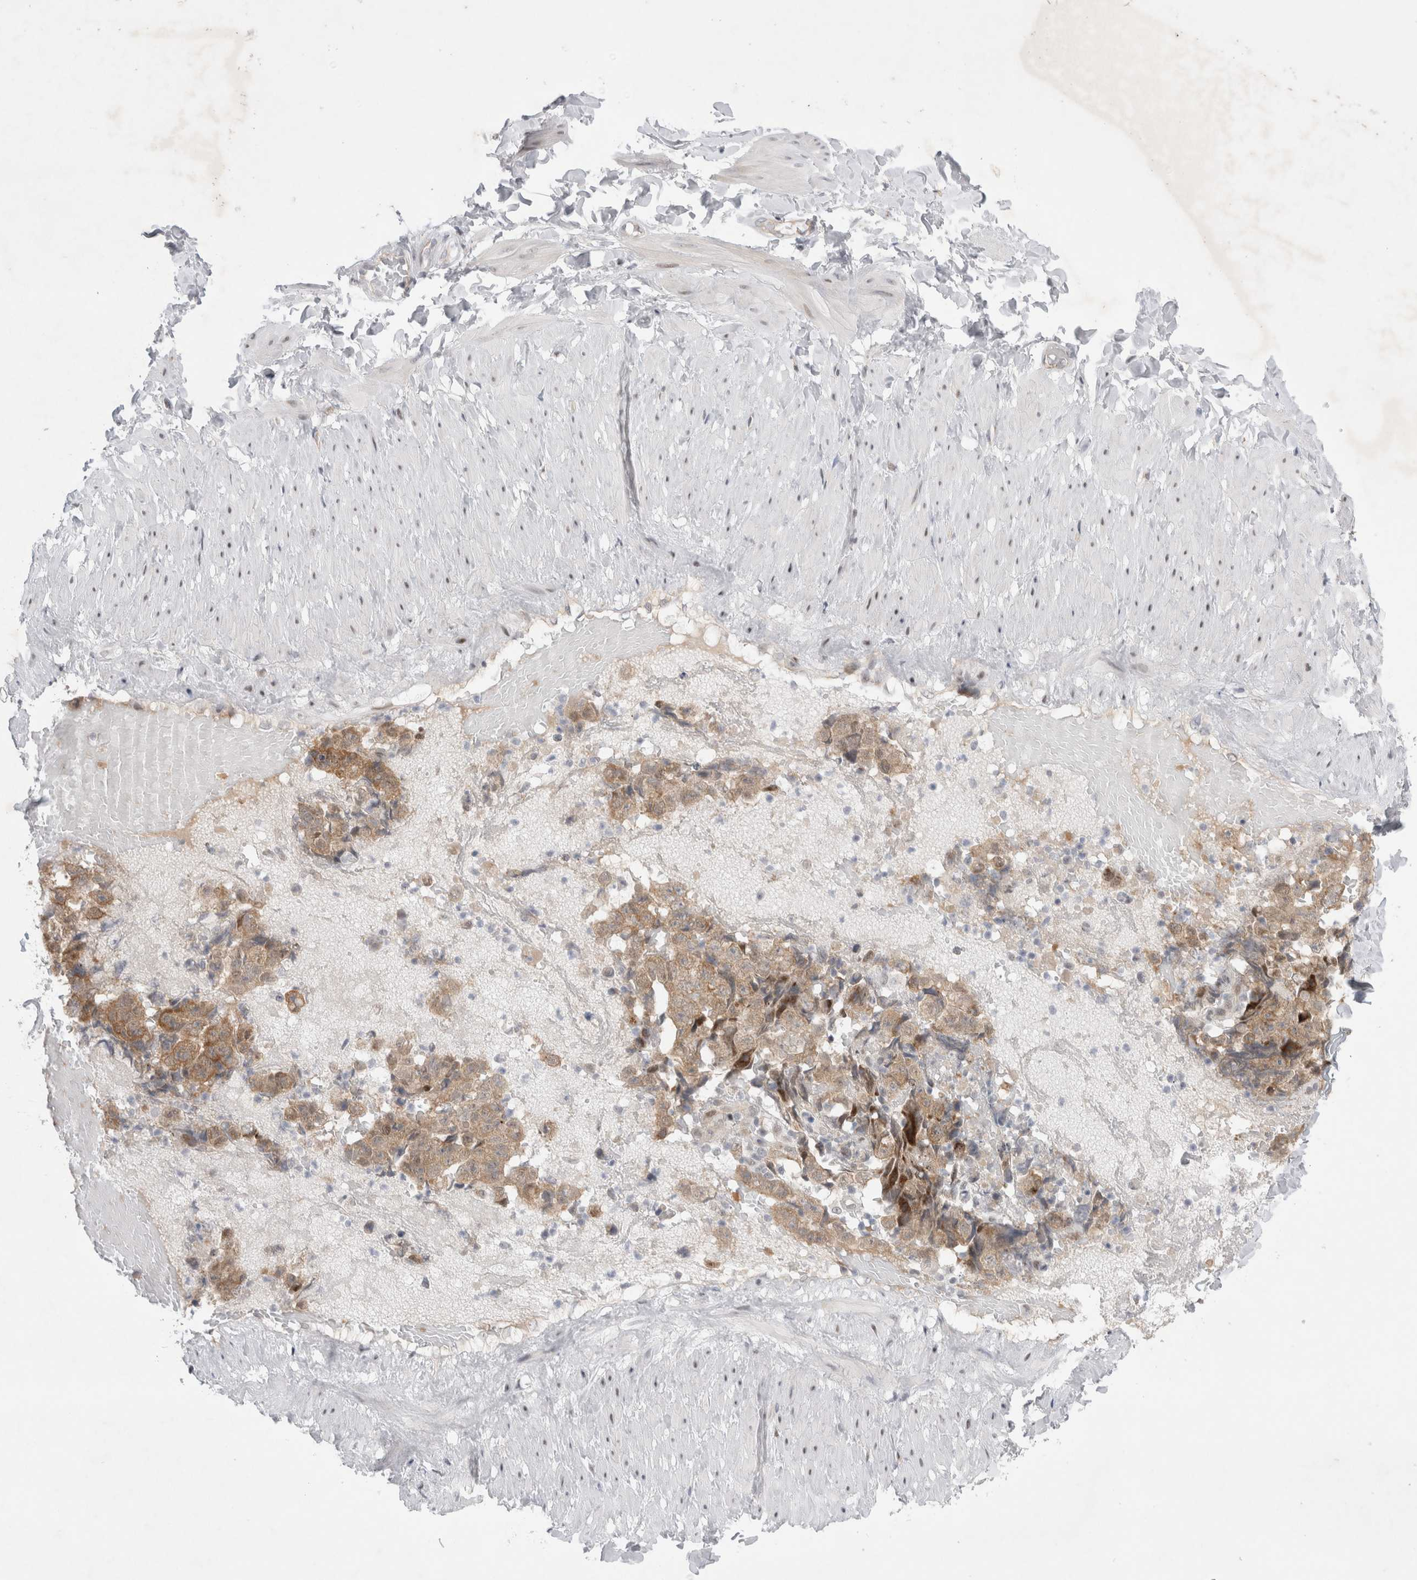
{"staining": {"intensity": "negative", "quantity": "none", "location": "none"}, "tissue": "adipose tissue", "cell_type": "Adipocytes", "image_type": "normal", "snomed": [{"axis": "morphology", "description": "Normal tissue, NOS"}, {"axis": "topography", "description": "Adipose tissue"}, {"axis": "topography", "description": "Vascular tissue"}, {"axis": "topography", "description": "Peripheral nerve tissue"}], "caption": "Adipose tissue was stained to show a protein in brown. There is no significant expression in adipocytes. (DAB immunohistochemistry (IHC) with hematoxylin counter stain).", "gene": "WIPF2", "patient": {"sex": "male", "age": 25}}